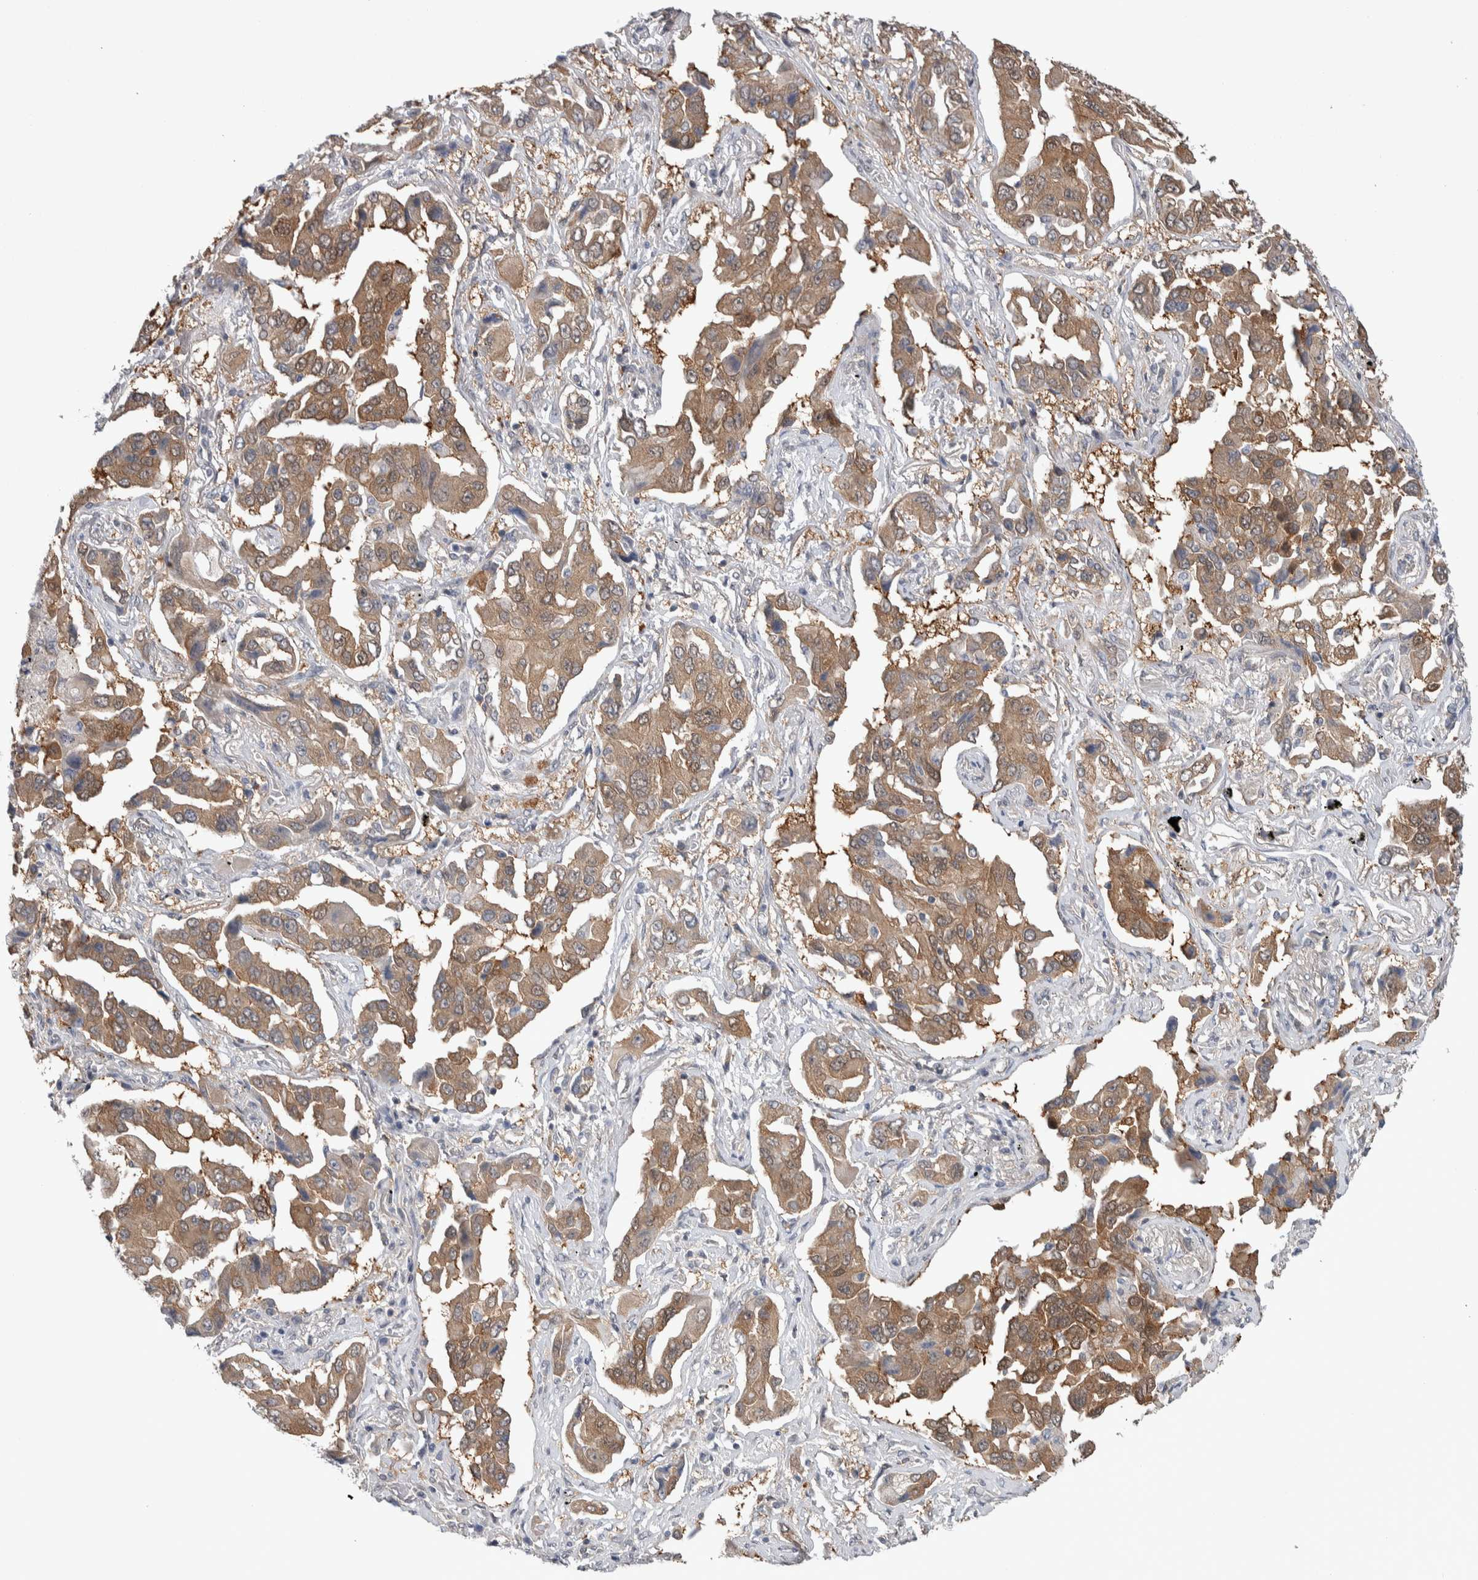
{"staining": {"intensity": "moderate", "quantity": ">75%", "location": "cytoplasmic/membranous"}, "tissue": "lung cancer", "cell_type": "Tumor cells", "image_type": "cancer", "snomed": [{"axis": "morphology", "description": "Adenocarcinoma, NOS"}, {"axis": "topography", "description": "Lung"}], "caption": "Human lung cancer stained with a brown dye demonstrates moderate cytoplasmic/membranous positive staining in about >75% of tumor cells.", "gene": "TAX1BP1", "patient": {"sex": "female", "age": 65}}